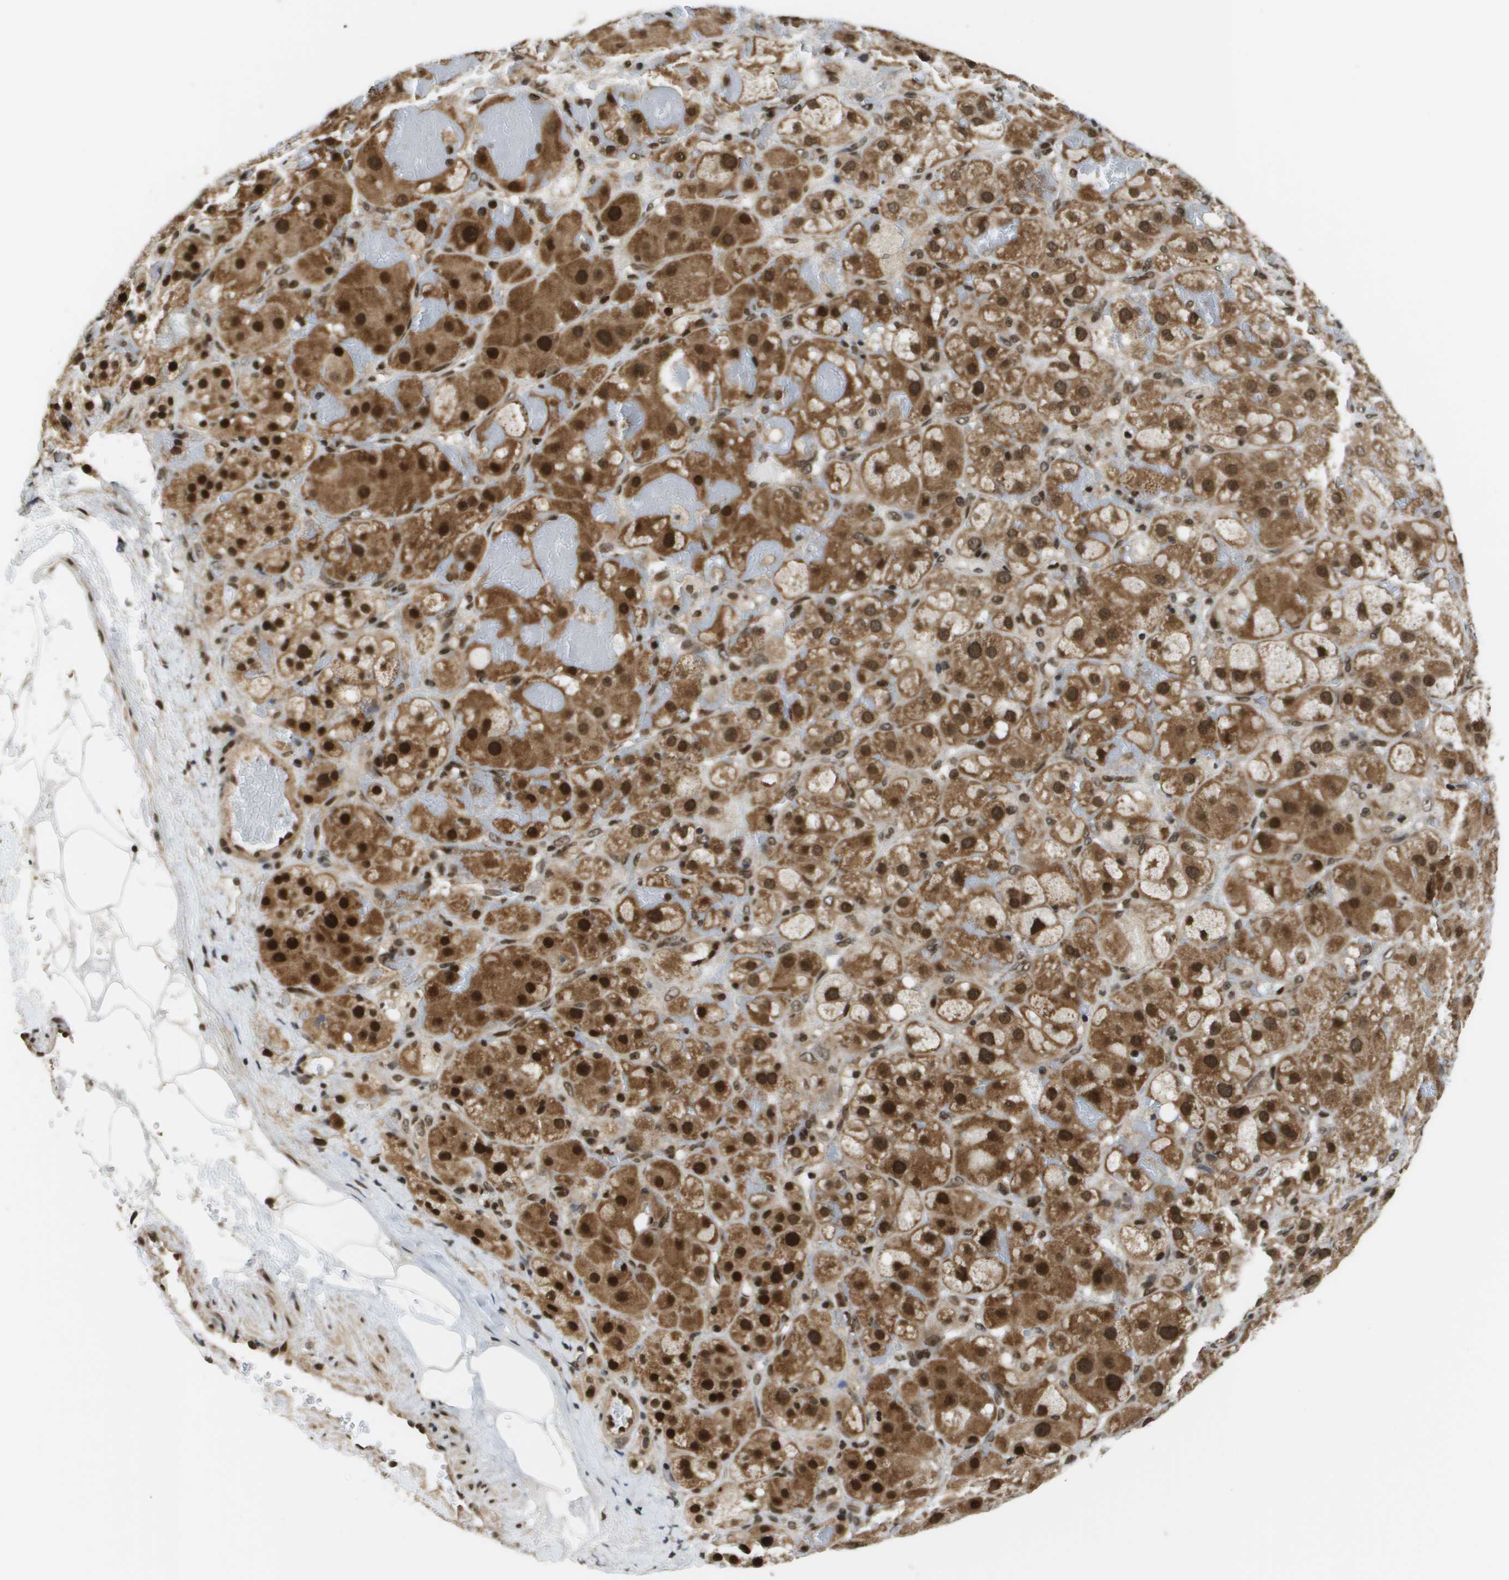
{"staining": {"intensity": "strong", "quantity": ">75%", "location": "cytoplasmic/membranous,nuclear"}, "tissue": "adrenal gland", "cell_type": "Glandular cells", "image_type": "normal", "snomed": [{"axis": "morphology", "description": "Normal tissue, NOS"}, {"axis": "topography", "description": "Adrenal gland"}], "caption": "High-power microscopy captured an immunohistochemistry (IHC) image of normal adrenal gland, revealing strong cytoplasmic/membranous,nuclear staining in approximately >75% of glandular cells.", "gene": "RECQL4", "patient": {"sex": "female", "age": 47}}